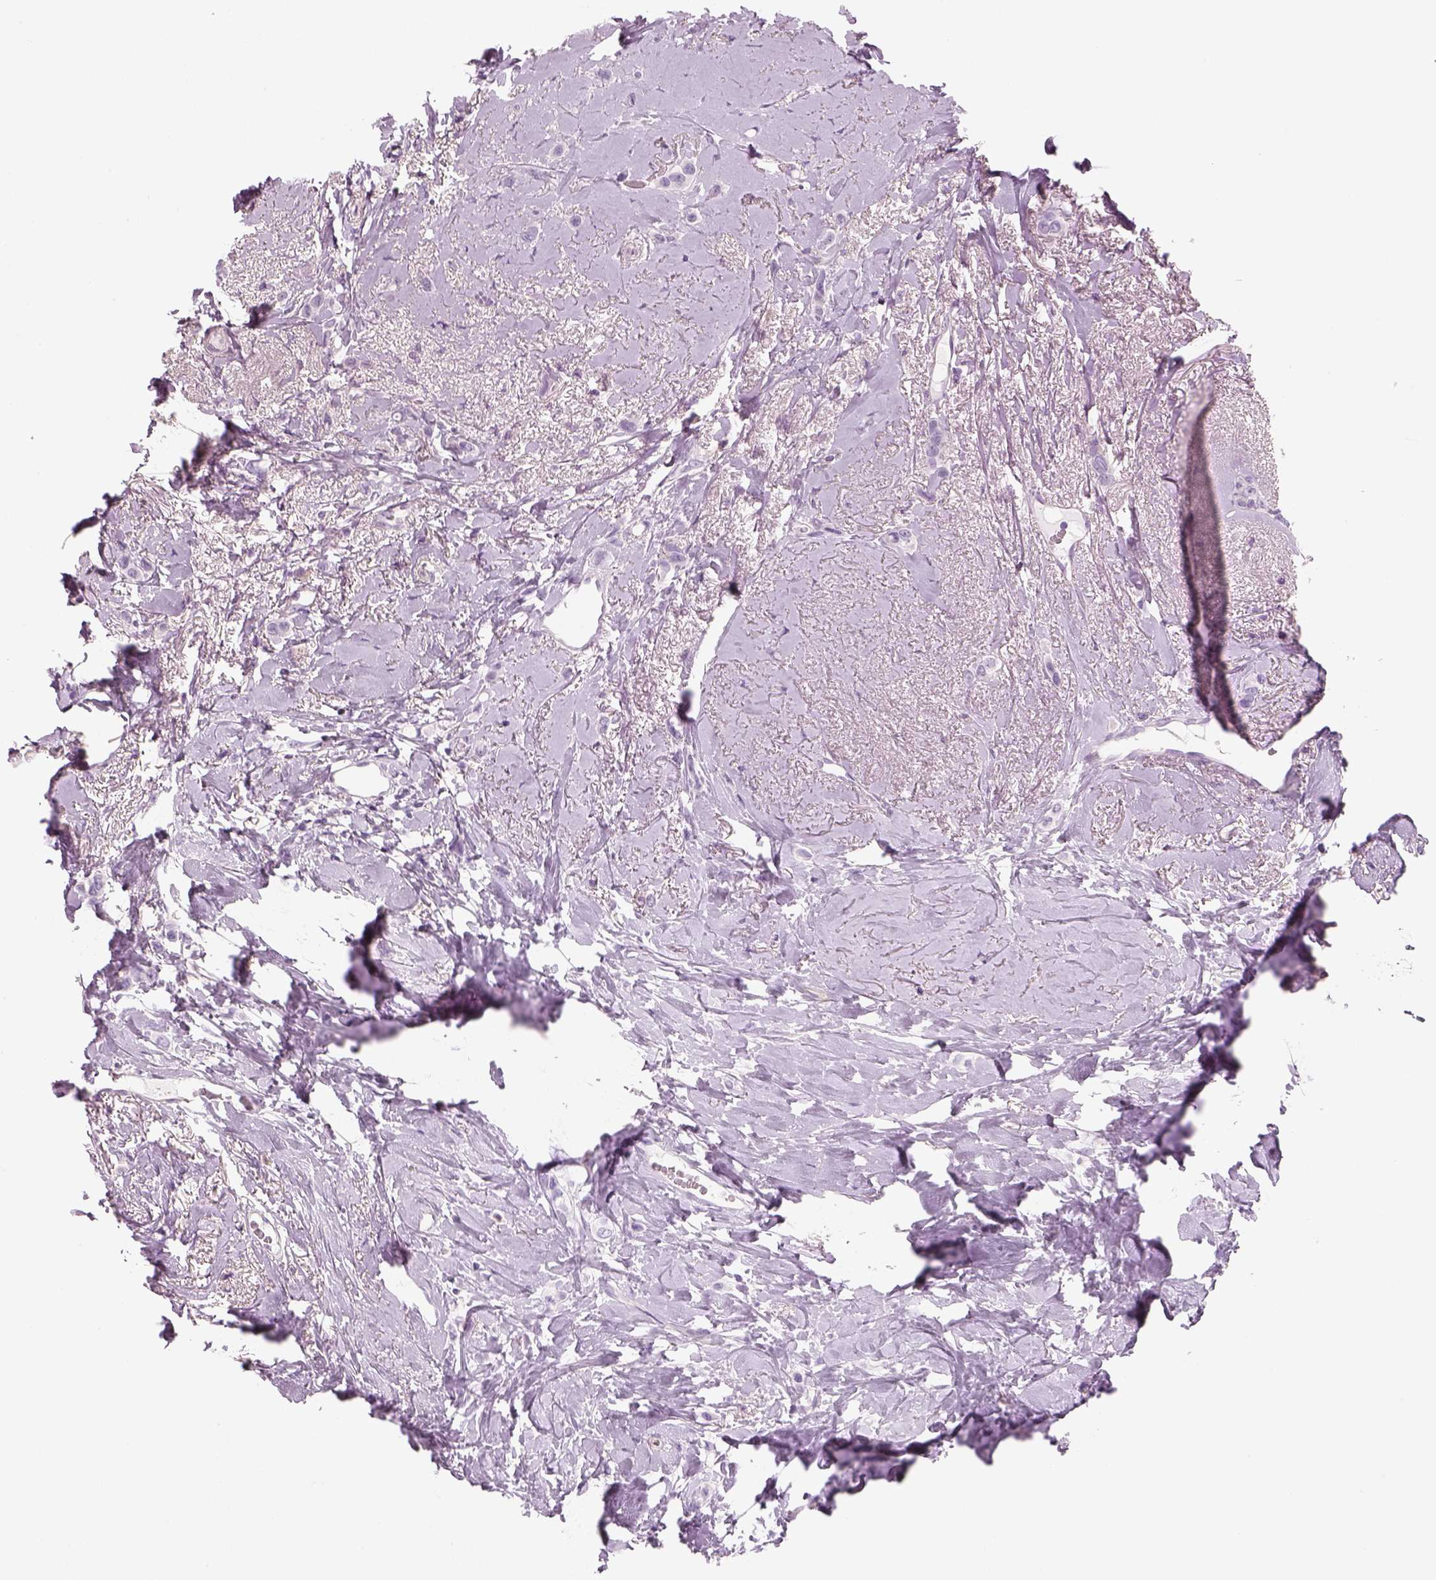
{"staining": {"intensity": "negative", "quantity": "none", "location": "none"}, "tissue": "breast cancer", "cell_type": "Tumor cells", "image_type": "cancer", "snomed": [{"axis": "morphology", "description": "Lobular carcinoma"}, {"axis": "topography", "description": "Breast"}], "caption": "A histopathology image of breast cancer stained for a protein demonstrates no brown staining in tumor cells.", "gene": "SLC1A7", "patient": {"sex": "female", "age": 66}}